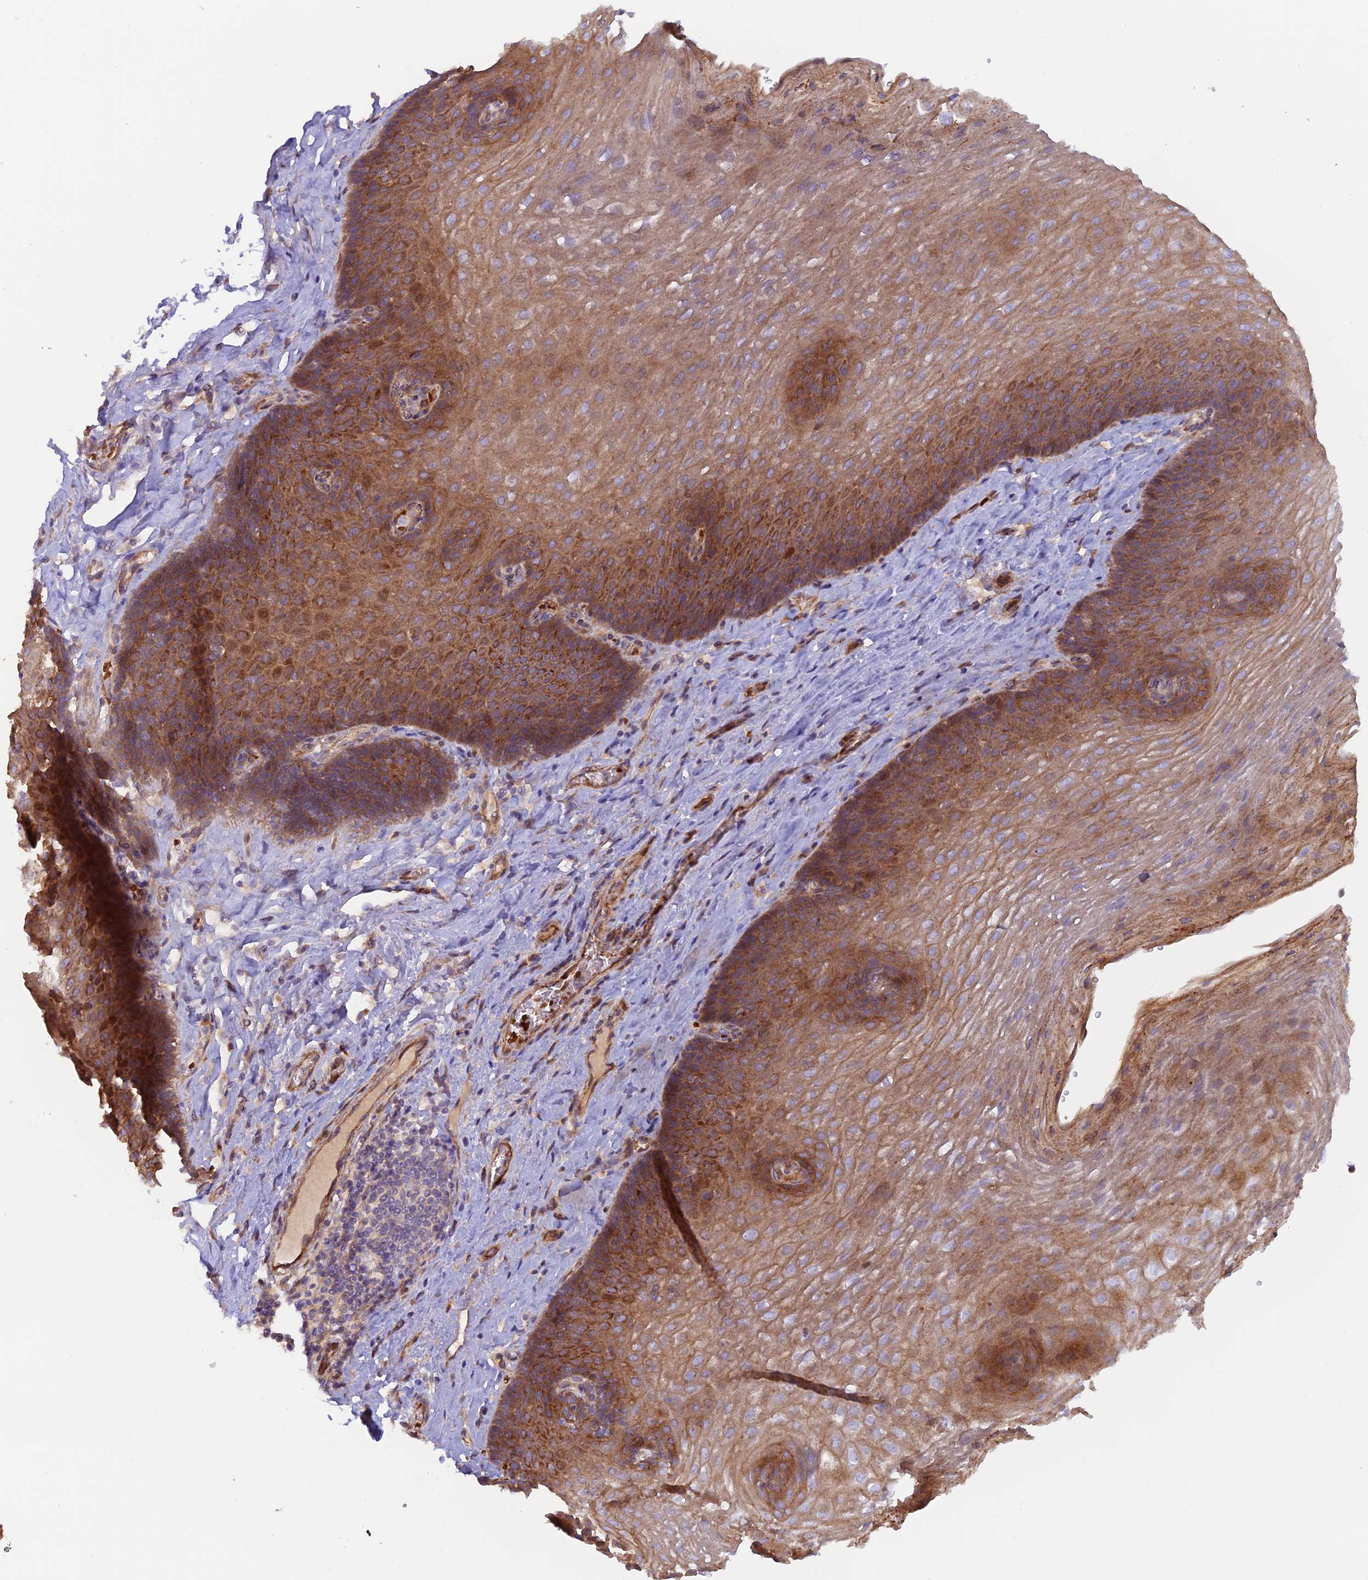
{"staining": {"intensity": "strong", "quantity": "25%-75%", "location": "cytoplasmic/membranous"}, "tissue": "esophagus", "cell_type": "Squamous epithelial cells", "image_type": "normal", "snomed": [{"axis": "morphology", "description": "Normal tissue, NOS"}, {"axis": "topography", "description": "Esophagus"}], "caption": "Immunohistochemical staining of normal human esophagus reveals 25%-75% levels of strong cytoplasmic/membranous protein expression in about 25%-75% of squamous epithelial cells. (Stains: DAB in brown, nuclei in blue, Microscopy: brightfield microscopy at high magnification).", "gene": "GMCL1", "patient": {"sex": "male", "age": 60}}